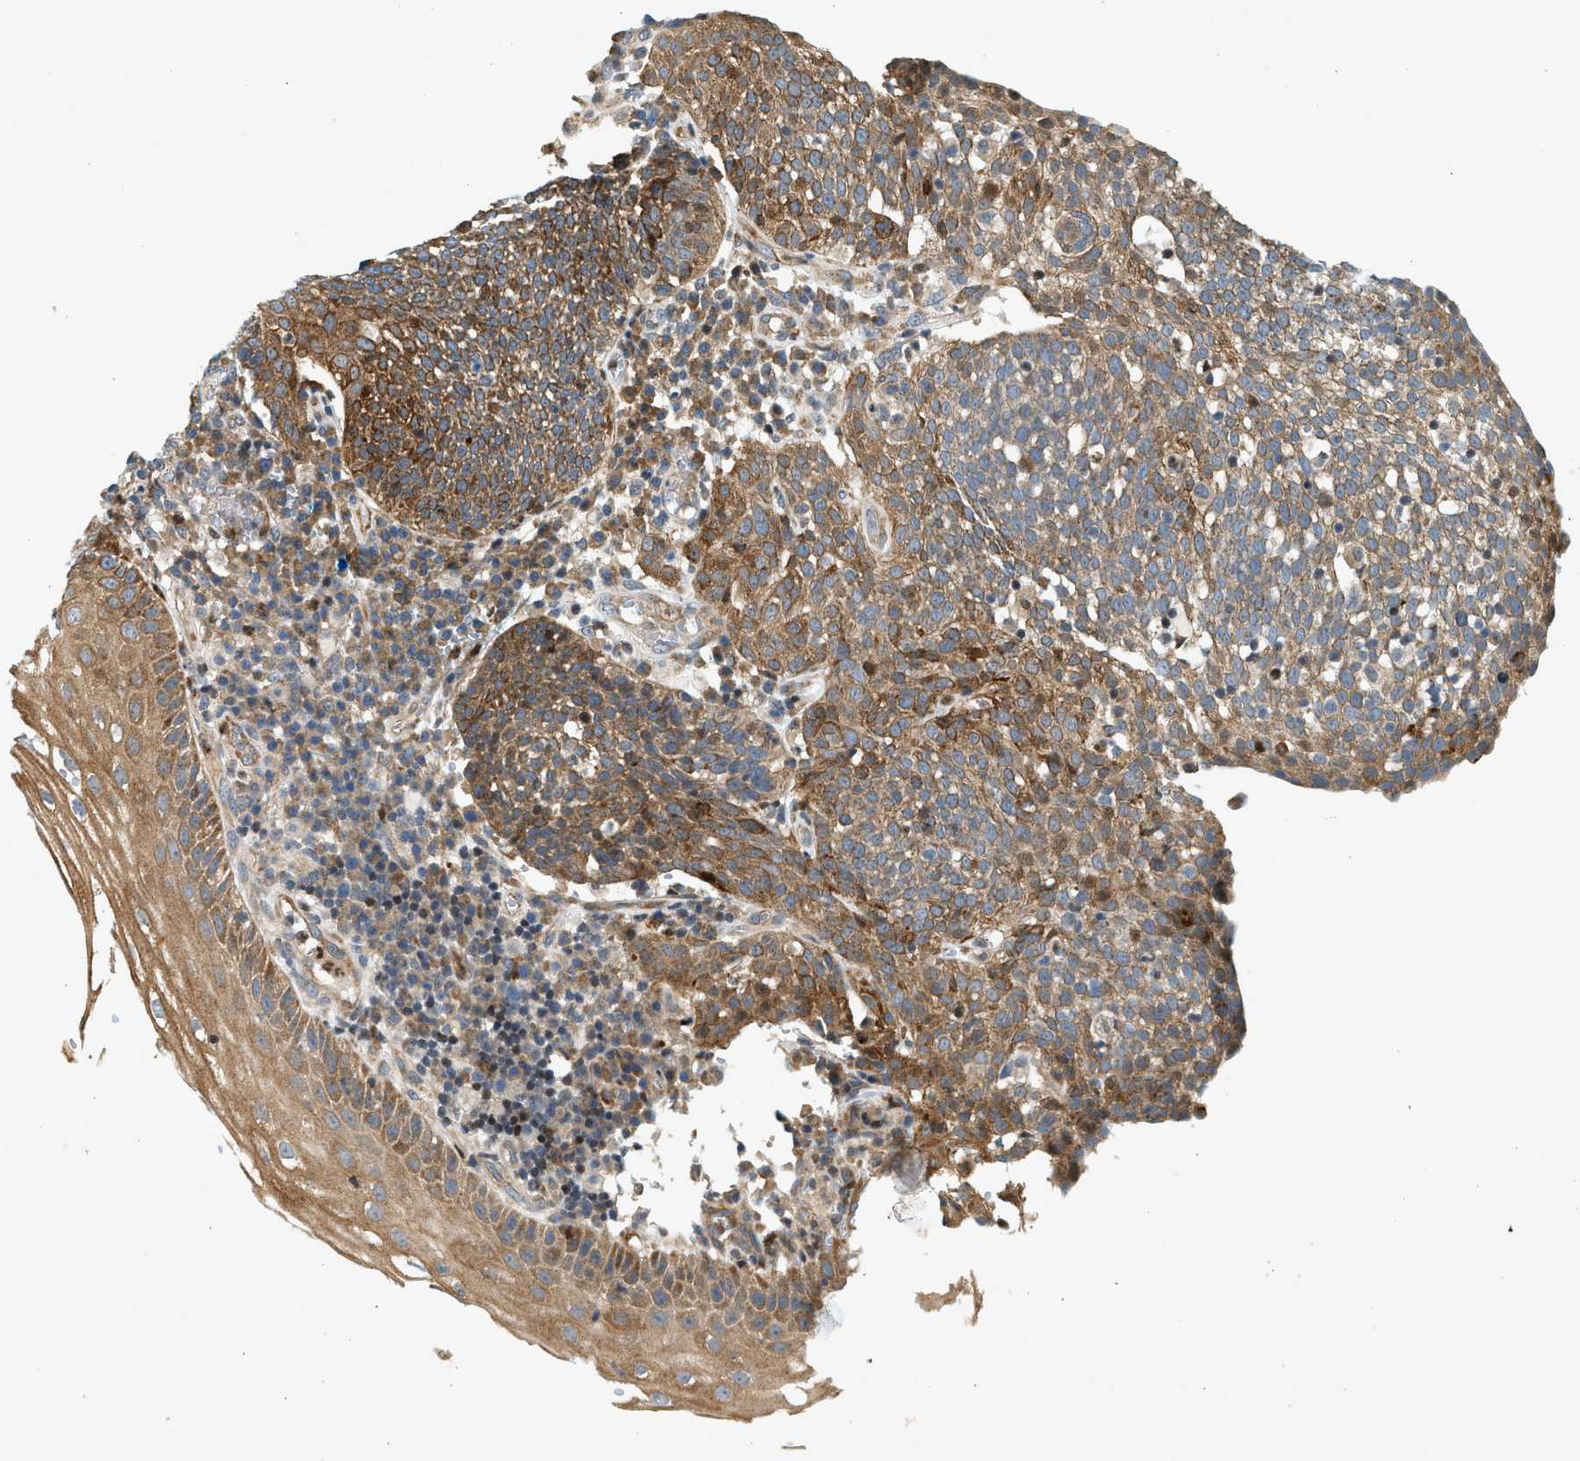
{"staining": {"intensity": "moderate", "quantity": ">75%", "location": "cytoplasmic/membranous"}, "tissue": "cervical cancer", "cell_type": "Tumor cells", "image_type": "cancer", "snomed": [{"axis": "morphology", "description": "Squamous cell carcinoma, NOS"}, {"axis": "topography", "description": "Cervix"}], "caption": "An immunohistochemistry image of tumor tissue is shown. Protein staining in brown highlights moderate cytoplasmic/membranous positivity in cervical cancer within tumor cells.", "gene": "NRSN2", "patient": {"sex": "female", "age": 34}}